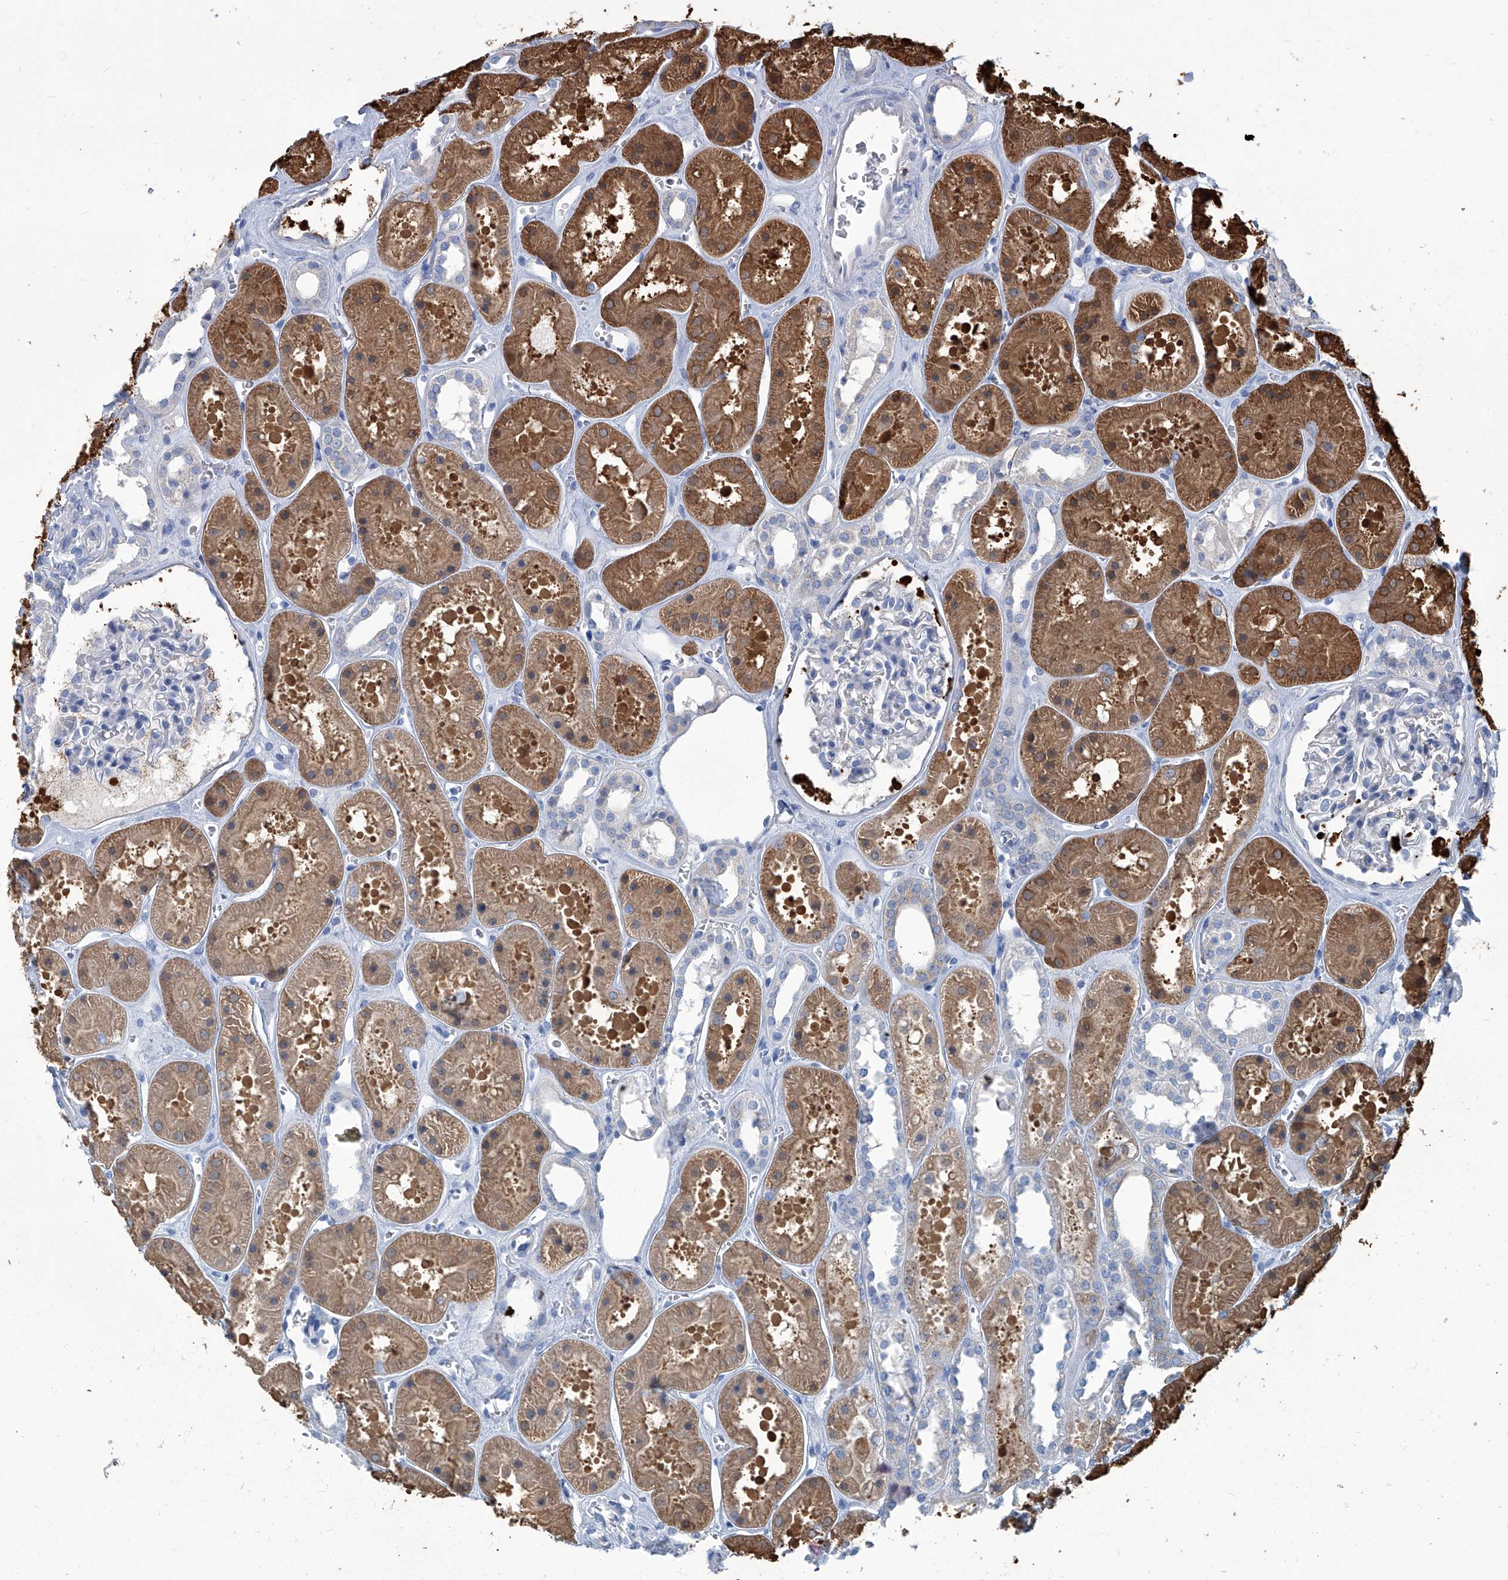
{"staining": {"intensity": "negative", "quantity": "none", "location": "none"}, "tissue": "kidney", "cell_type": "Cells in glomeruli", "image_type": "normal", "snomed": [{"axis": "morphology", "description": "Normal tissue, NOS"}, {"axis": "topography", "description": "Kidney"}], "caption": "Immunohistochemistry (IHC) image of unremarkable human kidney stained for a protein (brown), which demonstrates no positivity in cells in glomeruli. (DAB IHC visualized using brightfield microscopy, high magnification).", "gene": "PFKL", "patient": {"sex": "female", "age": 41}}